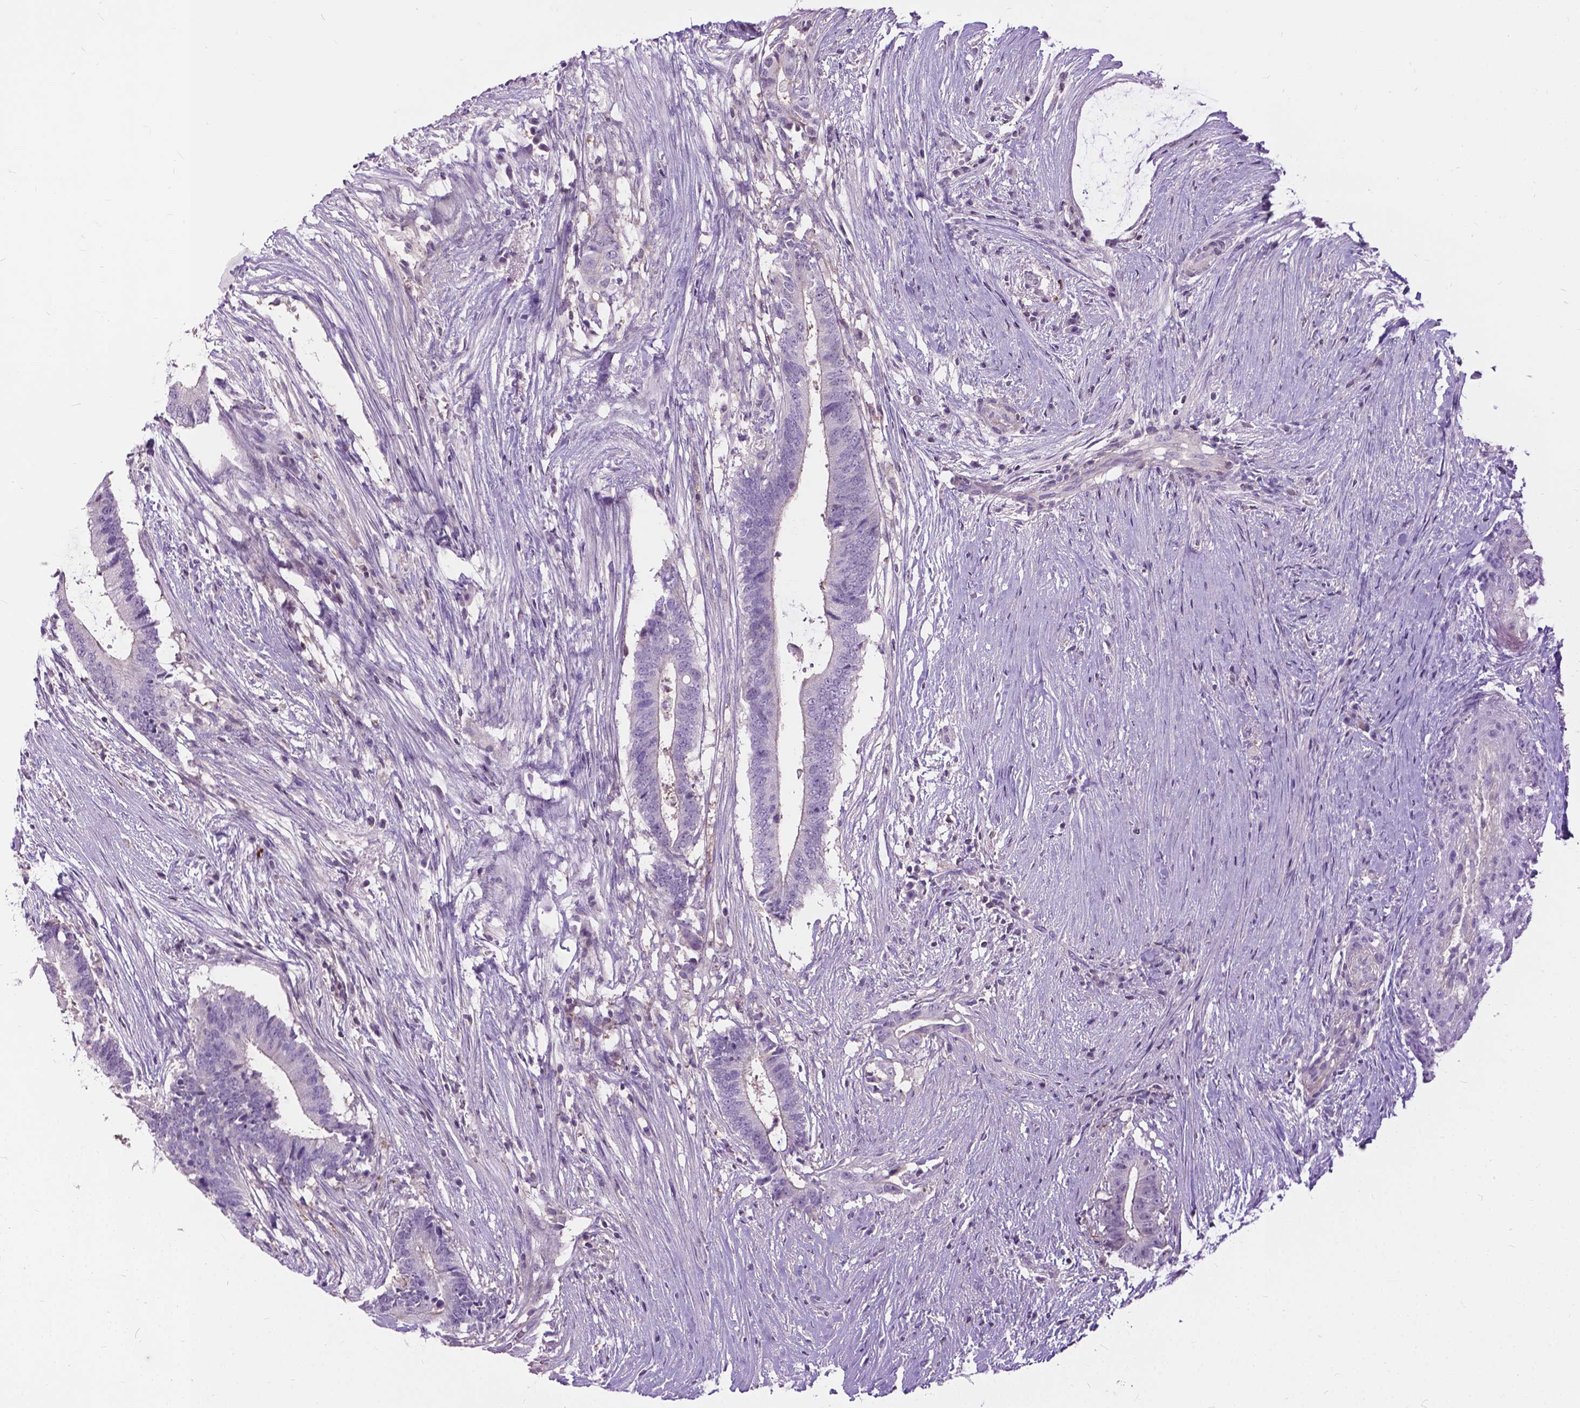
{"staining": {"intensity": "negative", "quantity": "none", "location": "none"}, "tissue": "colorectal cancer", "cell_type": "Tumor cells", "image_type": "cancer", "snomed": [{"axis": "morphology", "description": "Adenocarcinoma, NOS"}, {"axis": "topography", "description": "Colon"}], "caption": "High magnification brightfield microscopy of colorectal cancer (adenocarcinoma) stained with DAB (brown) and counterstained with hematoxylin (blue): tumor cells show no significant positivity.", "gene": "JAK3", "patient": {"sex": "female", "age": 43}}